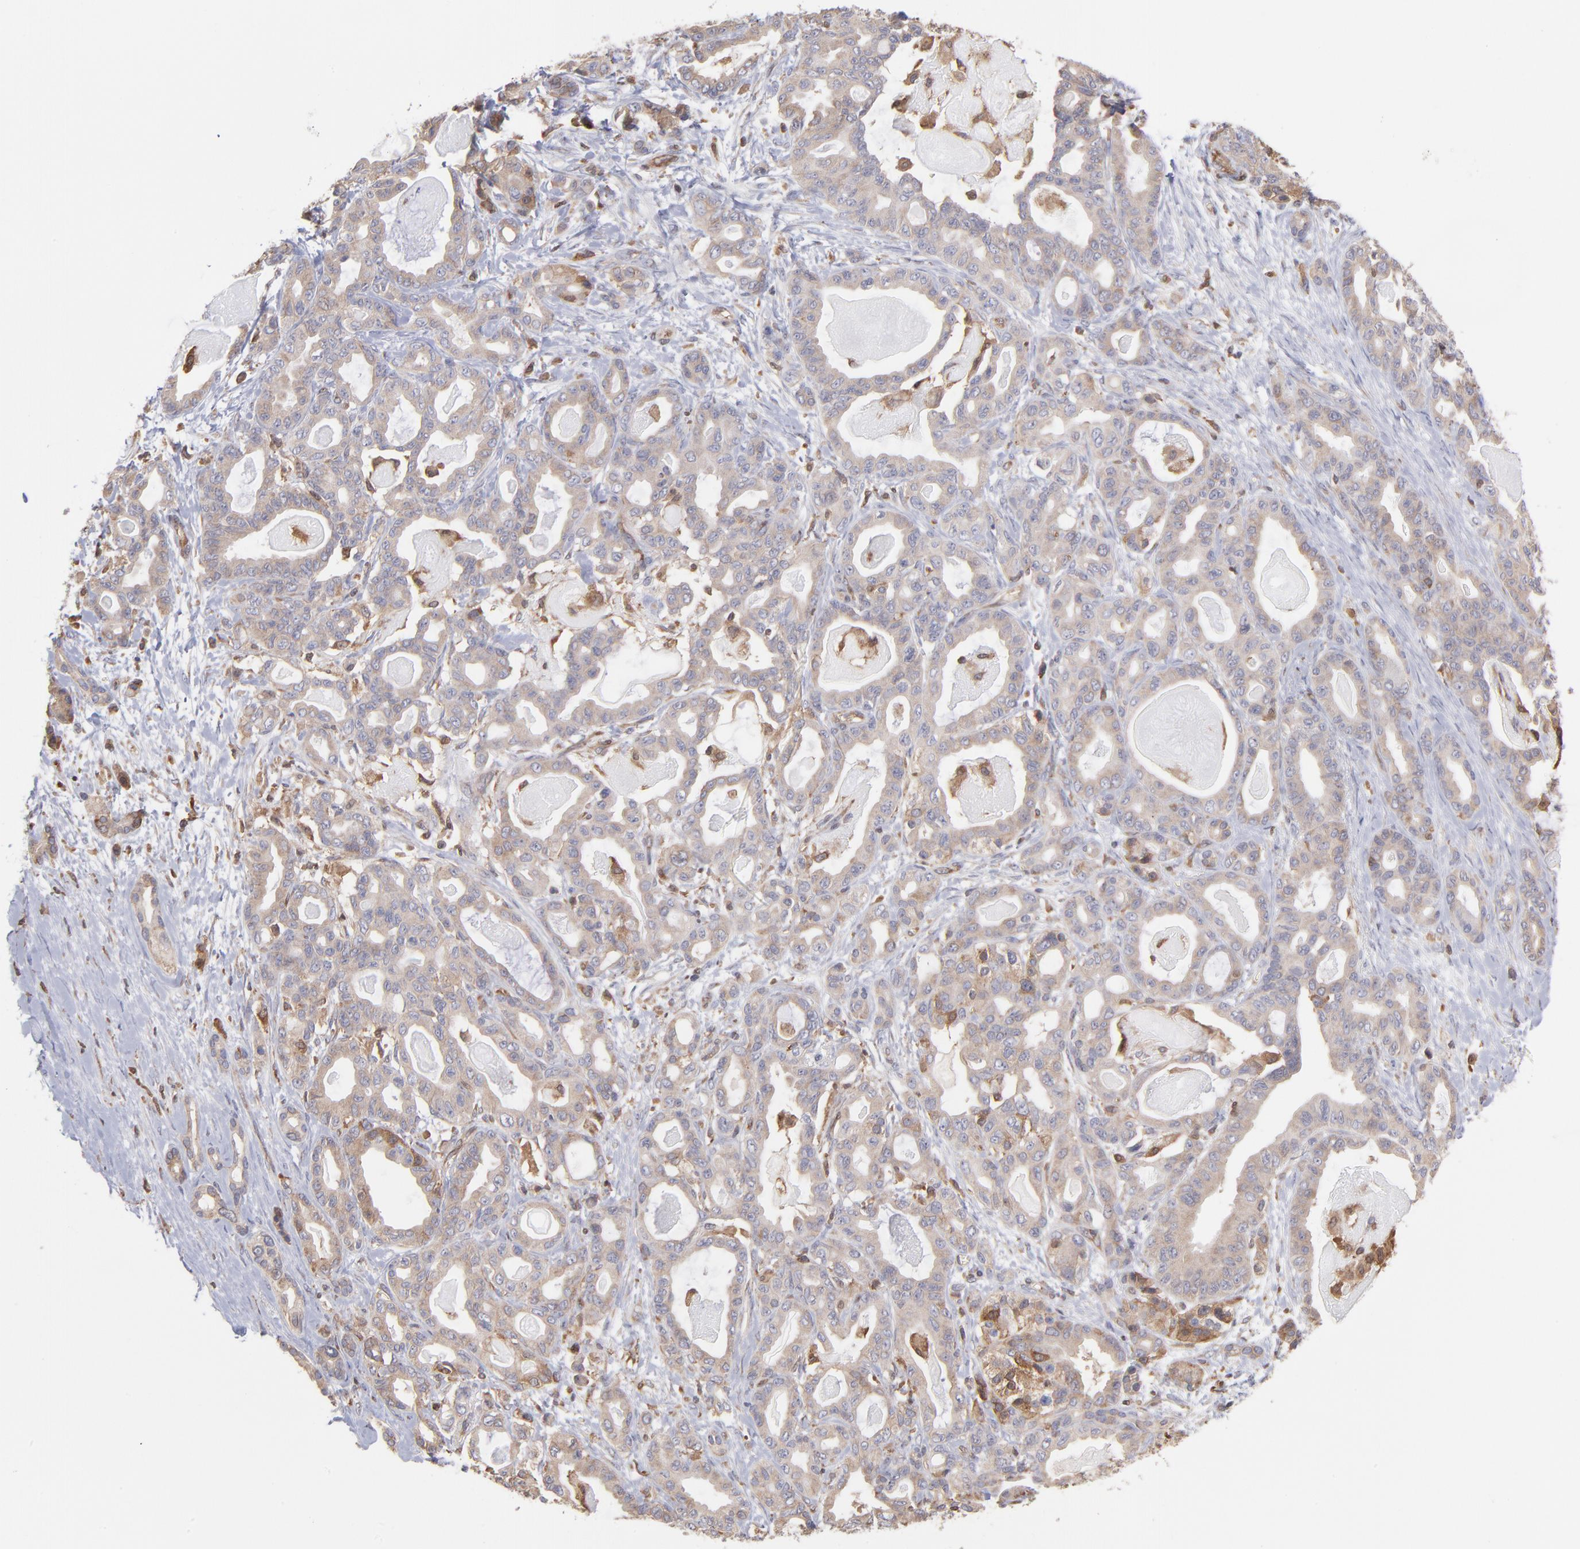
{"staining": {"intensity": "weak", "quantity": ">75%", "location": "cytoplasmic/membranous"}, "tissue": "pancreatic cancer", "cell_type": "Tumor cells", "image_type": "cancer", "snomed": [{"axis": "morphology", "description": "Adenocarcinoma, NOS"}, {"axis": "topography", "description": "Pancreas"}], "caption": "A high-resolution image shows immunohistochemistry (IHC) staining of pancreatic cancer, which shows weak cytoplasmic/membranous positivity in approximately >75% of tumor cells. The protein of interest is stained brown, and the nuclei are stained in blue (DAB (3,3'-diaminobenzidine) IHC with brightfield microscopy, high magnification).", "gene": "MAPRE1", "patient": {"sex": "male", "age": 63}}